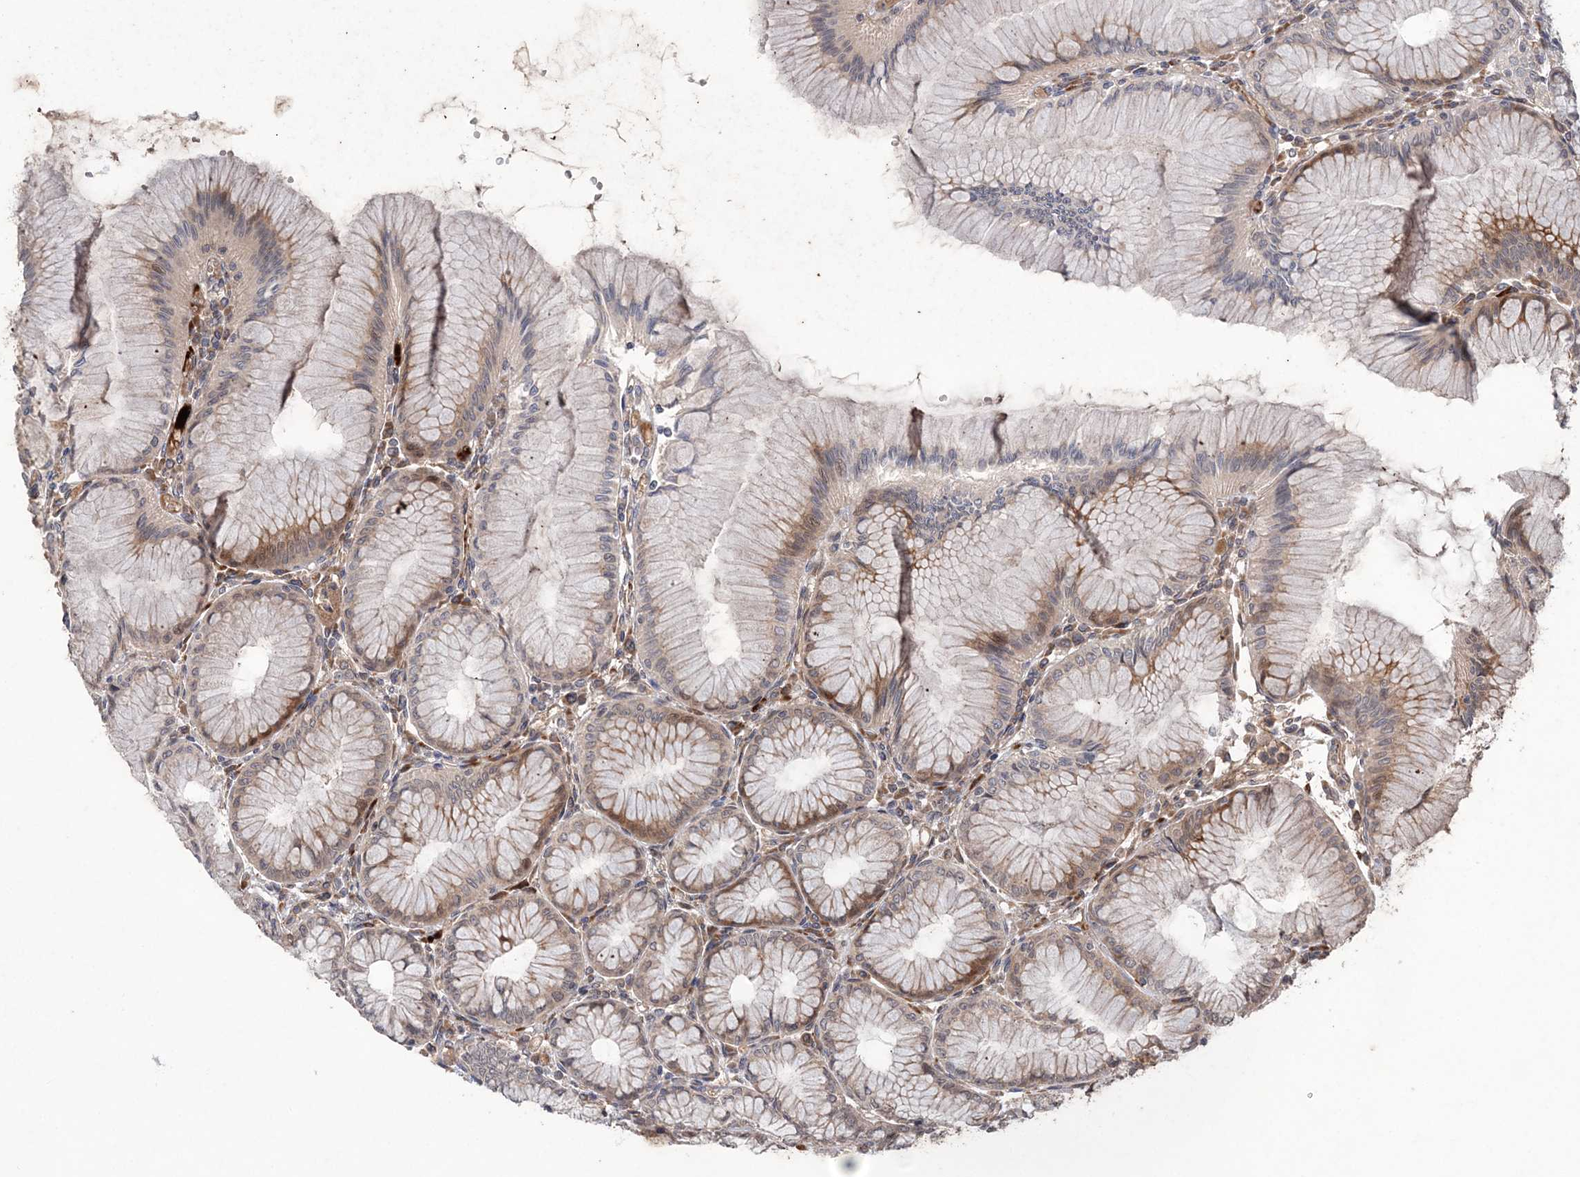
{"staining": {"intensity": "strong", "quantity": "25%-75%", "location": "cytoplasmic/membranous"}, "tissue": "stomach", "cell_type": "Glandular cells", "image_type": "normal", "snomed": [{"axis": "morphology", "description": "Normal tissue, NOS"}, {"axis": "topography", "description": "Stomach"}], "caption": "This is a photomicrograph of immunohistochemistry staining of unremarkable stomach, which shows strong positivity in the cytoplasmic/membranous of glandular cells.", "gene": "UBTD2", "patient": {"sex": "female", "age": 57}}